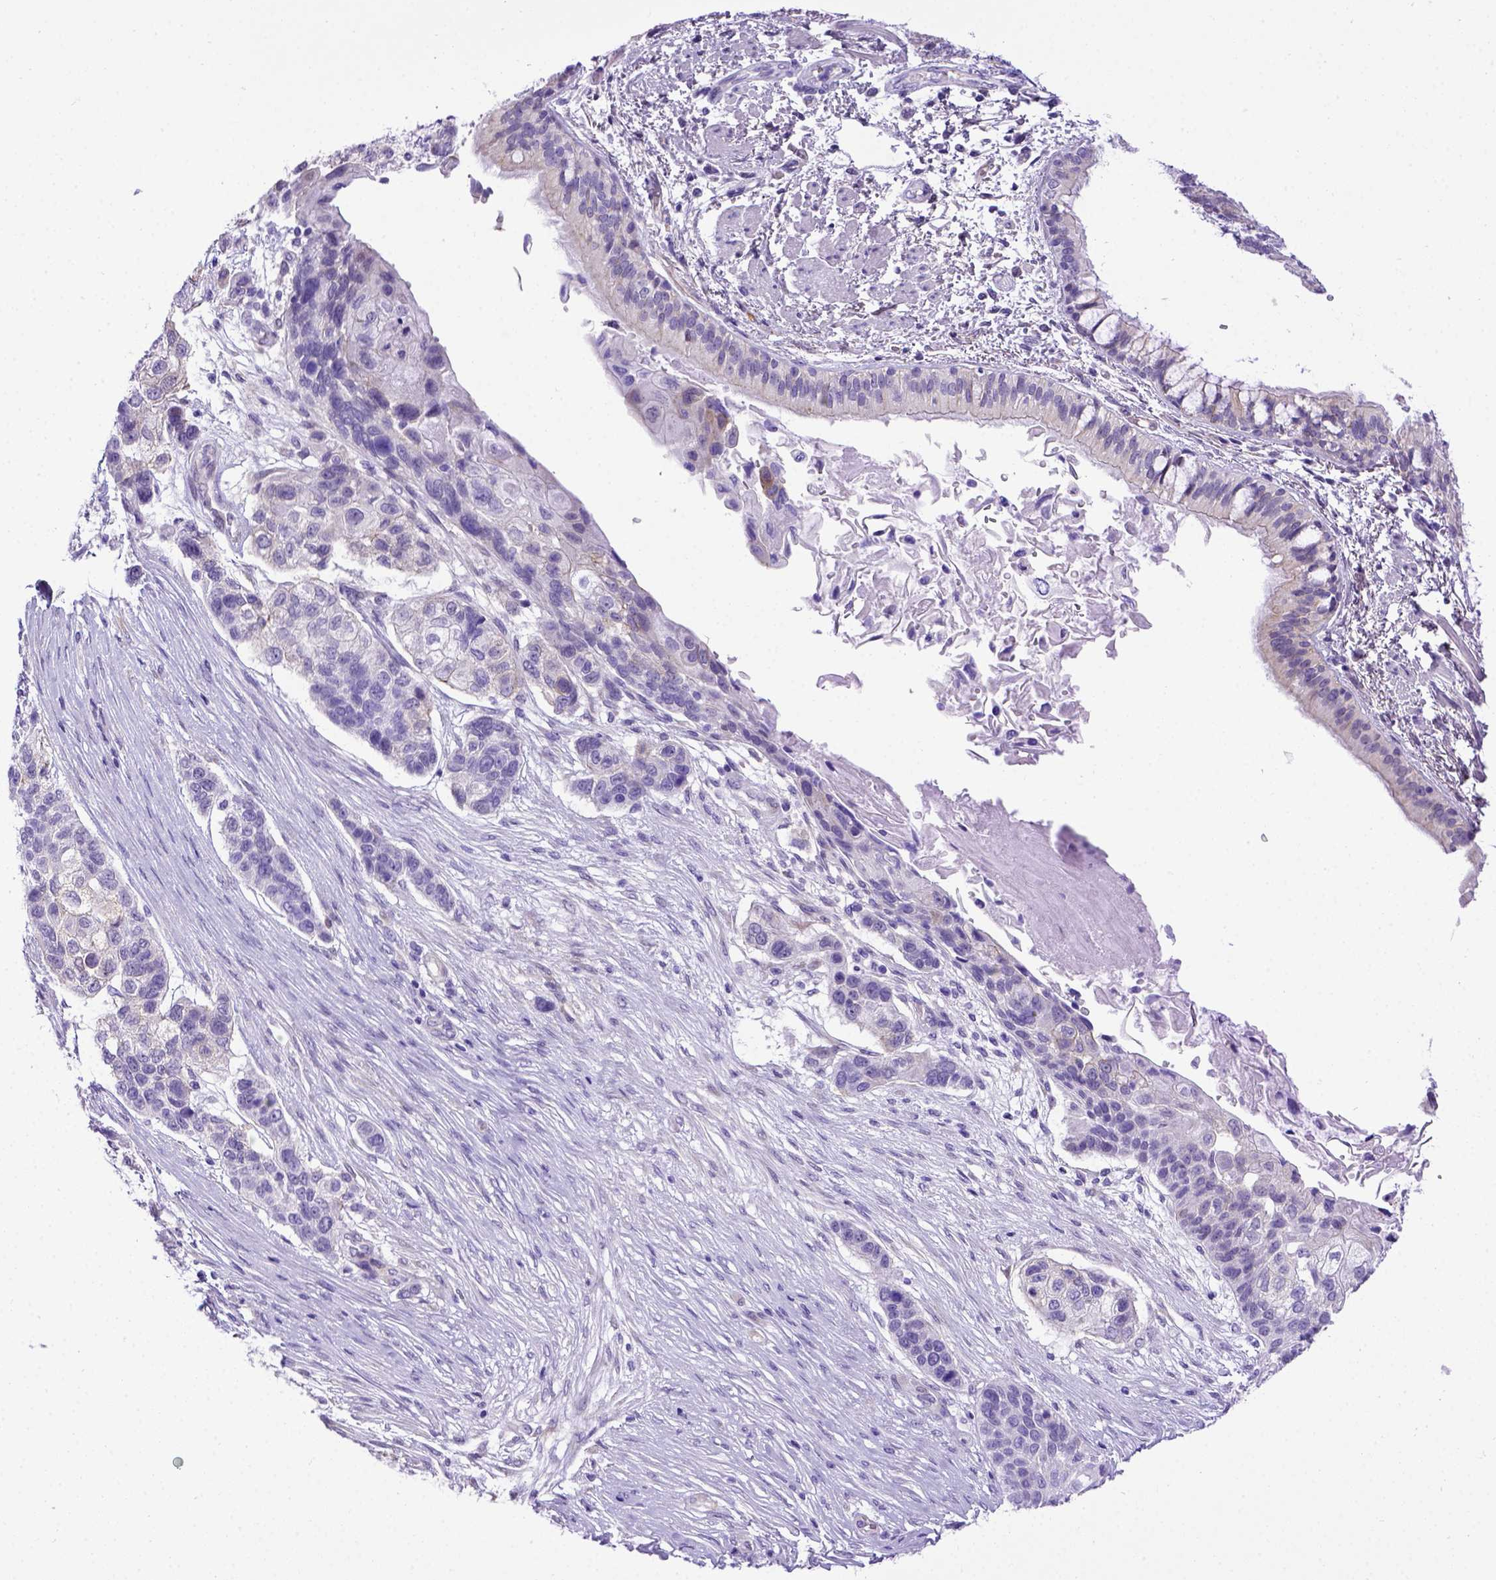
{"staining": {"intensity": "negative", "quantity": "none", "location": "none"}, "tissue": "lung cancer", "cell_type": "Tumor cells", "image_type": "cancer", "snomed": [{"axis": "morphology", "description": "Squamous cell carcinoma, NOS"}, {"axis": "topography", "description": "Lung"}], "caption": "This is an immunohistochemistry photomicrograph of human squamous cell carcinoma (lung). There is no positivity in tumor cells.", "gene": "ADAM12", "patient": {"sex": "male", "age": 69}}